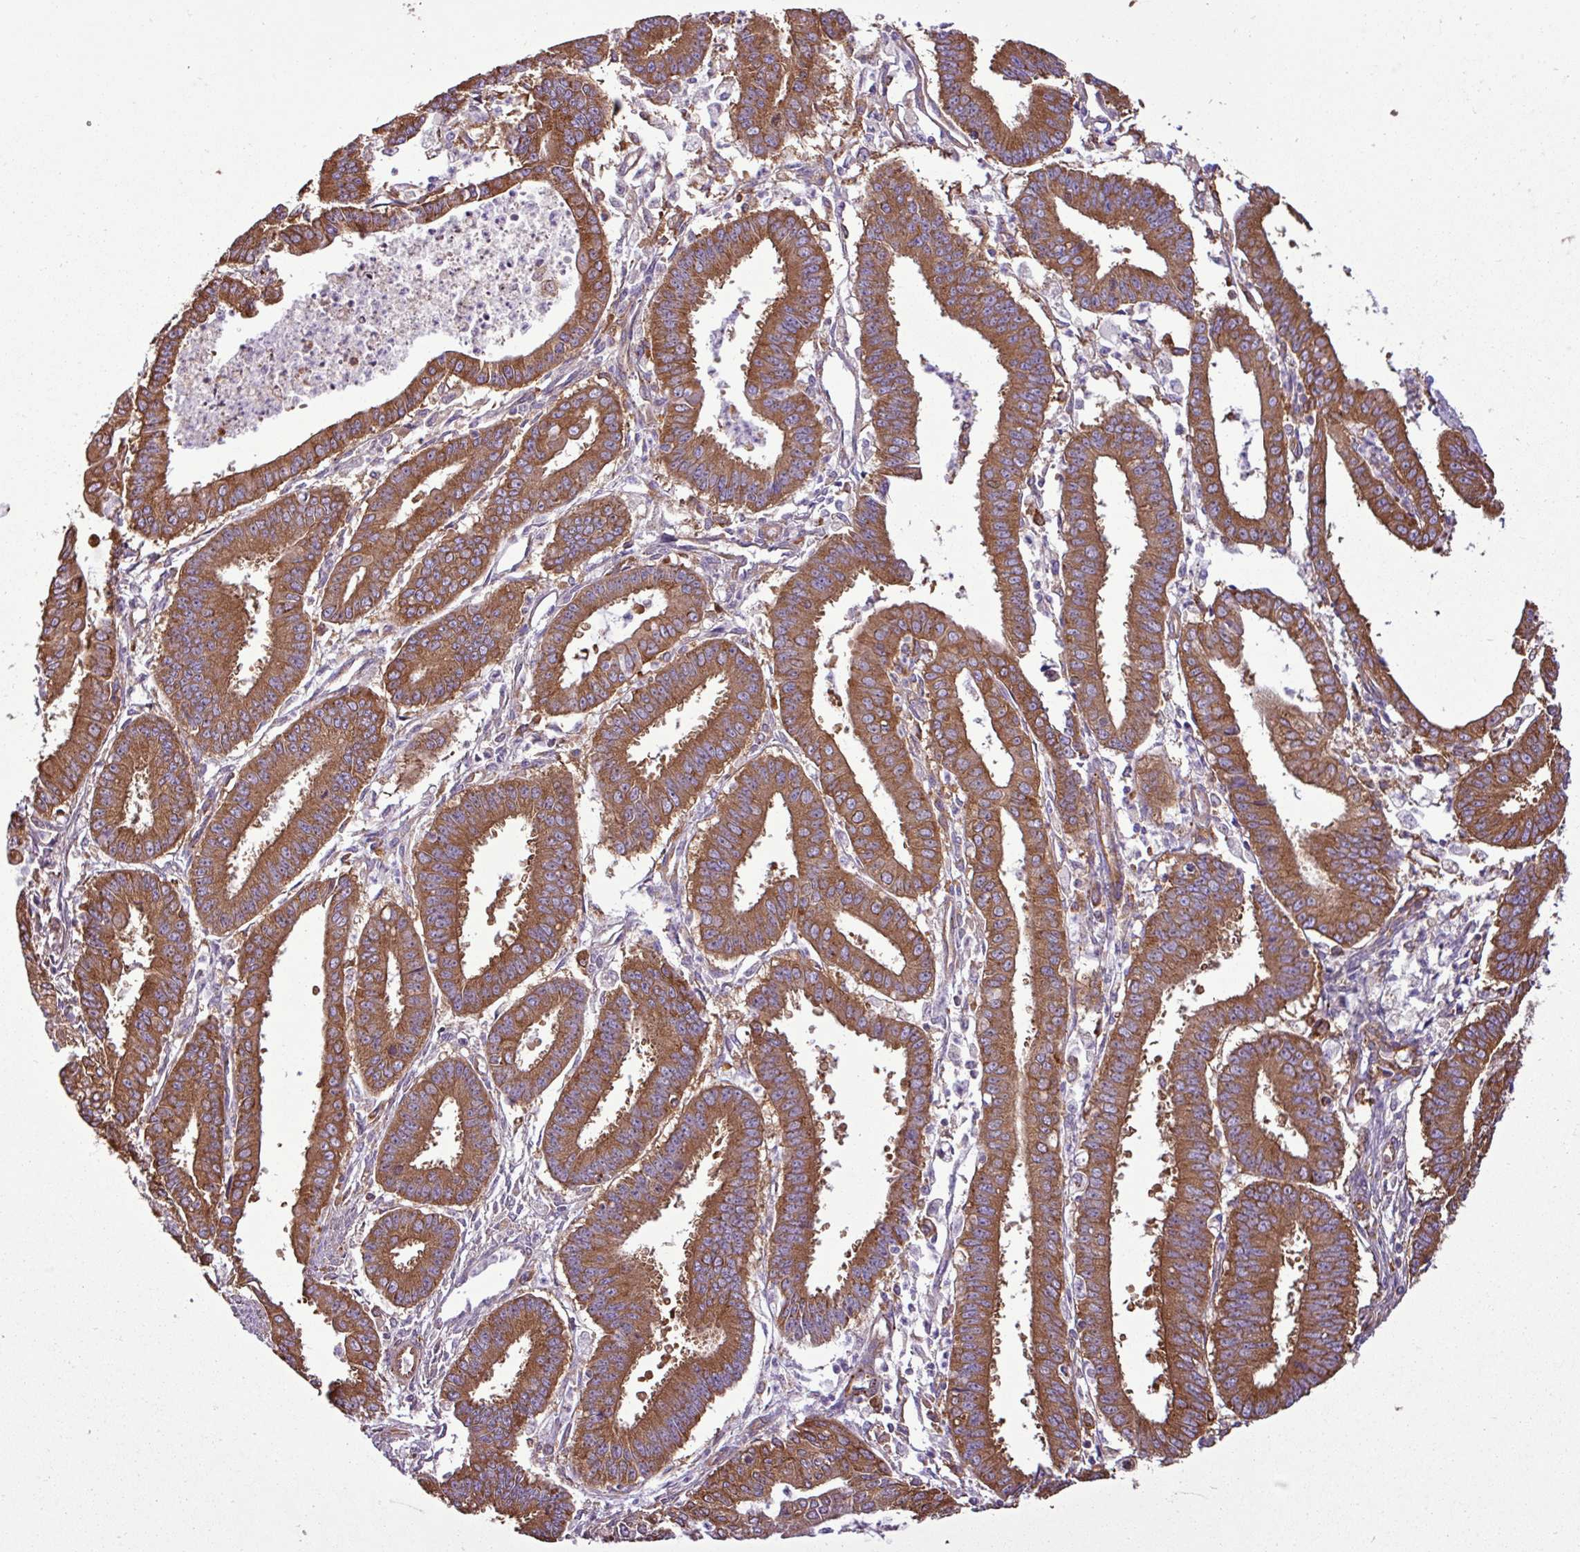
{"staining": {"intensity": "moderate", "quantity": "25%-75%", "location": "cytoplasmic/membranous"}, "tissue": "endometrial cancer", "cell_type": "Tumor cells", "image_type": "cancer", "snomed": [{"axis": "morphology", "description": "Adenocarcinoma, NOS"}, {"axis": "topography", "description": "Endometrium"}], "caption": "This histopathology image exhibits immunohistochemistry staining of human endometrial cancer, with medium moderate cytoplasmic/membranous positivity in approximately 25%-75% of tumor cells.", "gene": "PACSIN2", "patient": {"sex": "female", "age": 73}}